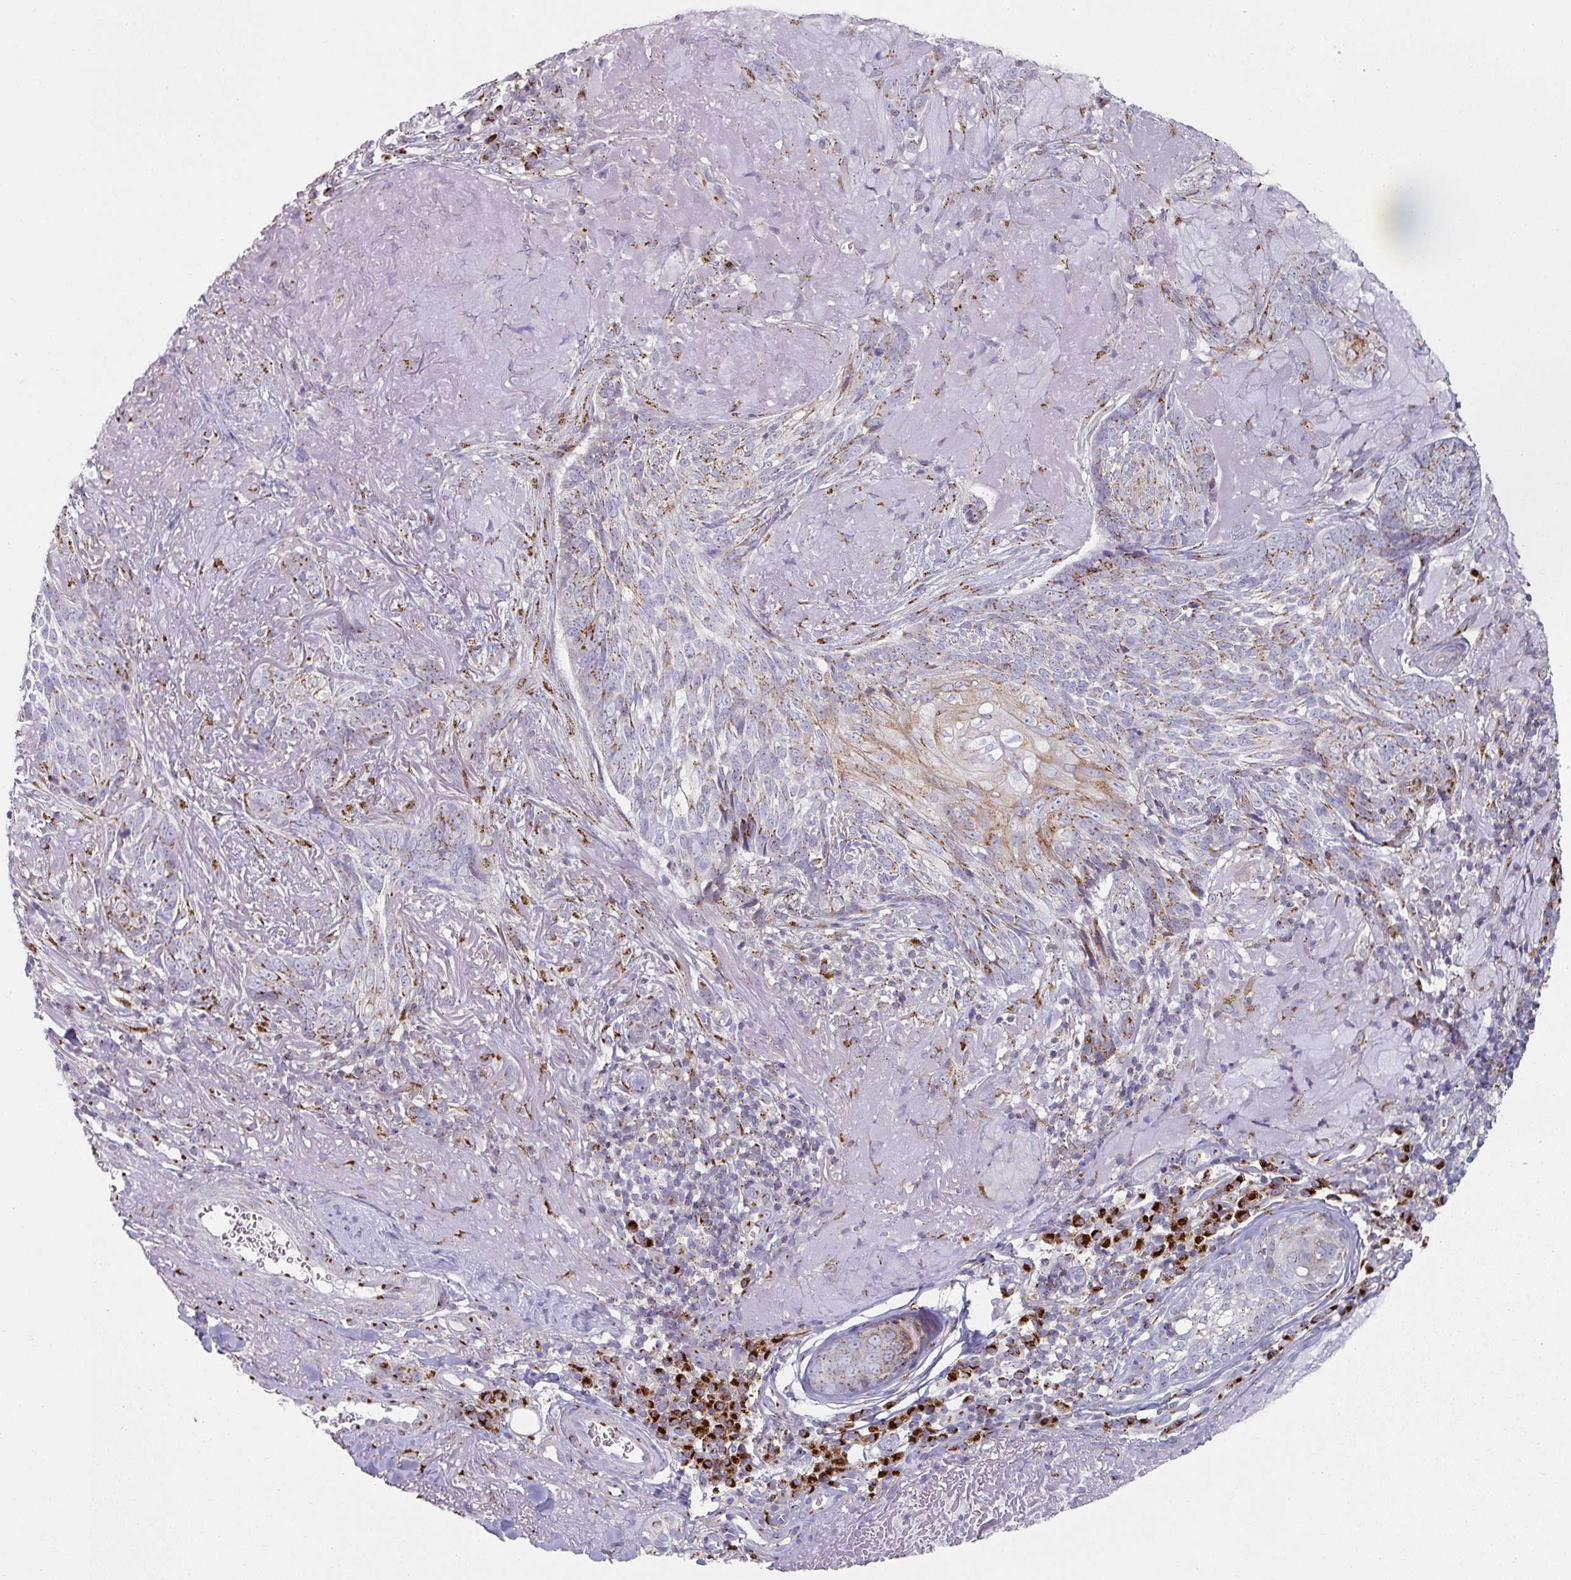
{"staining": {"intensity": "moderate", "quantity": "<25%", "location": "cytoplasmic/membranous"}, "tissue": "skin cancer", "cell_type": "Tumor cells", "image_type": "cancer", "snomed": [{"axis": "morphology", "description": "Basal cell carcinoma"}, {"axis": "topography", "description": "Skin"}, {"axis": "topography", "description": "Skin of face"}], "caption": "IHC of human basal cell carcinoma (skin) reveals low levels of moderate cytoplasmic/membranous expression in about <25% of tumor cells. (Brightfield microscopy of DAB IHC at high magnification).", "gene": "CCDC85B", "patient": {"sex": "female", "age": 95}}